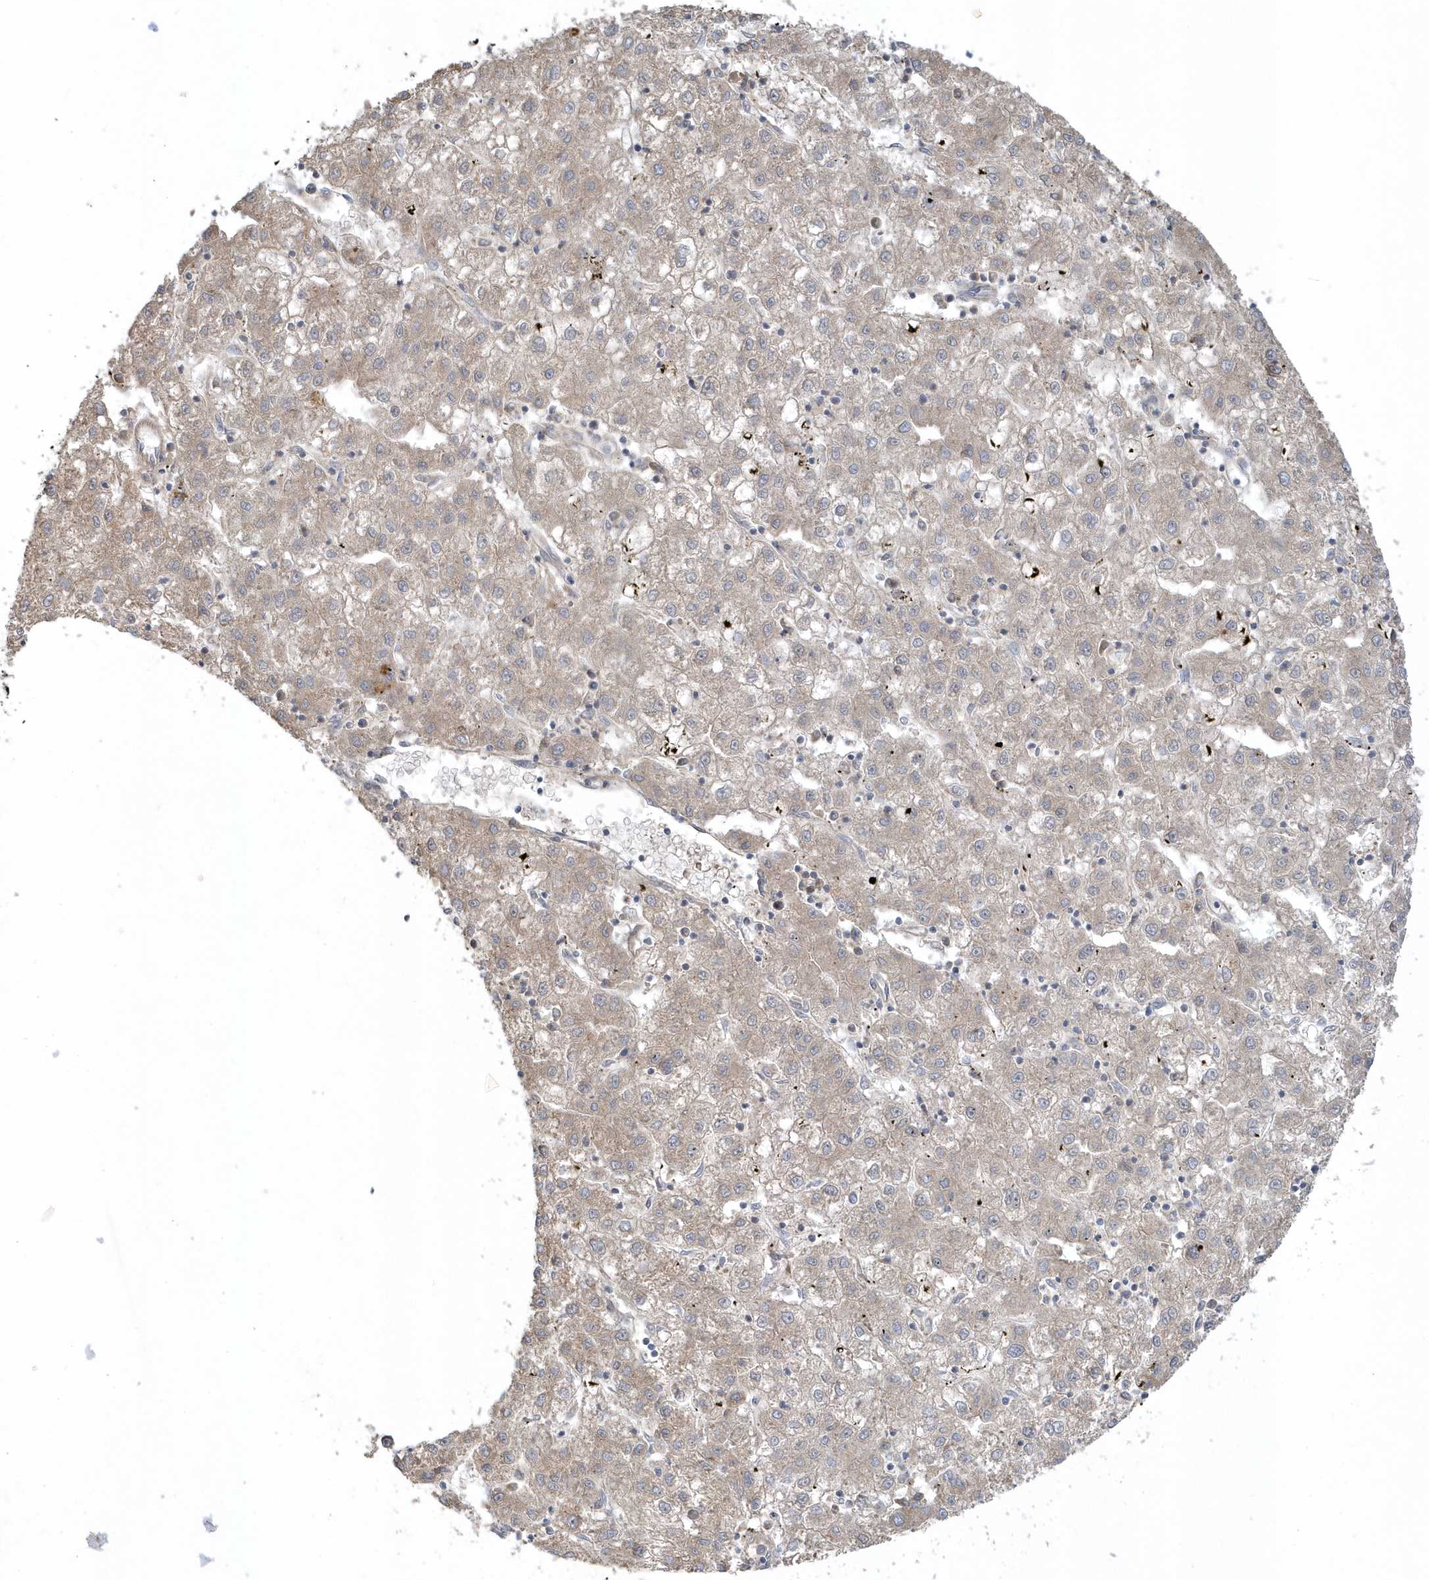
{"staining": {"intensity": "weak", "quantity": "<25%", "location": "cytoplasmic/membranous"}, "tissue": "liver cancer", "cell_type": "Tumor cells", "image_type": "cancer", "snomed": [{"axis": "morphology", "description": "Carcinoma, Hepatocellular, NOS"}, {"axis": "topography", "description": "Liver"}], "caption": "This micrograph is of hepatocellular carcinoma (liver) stained with immunohistochemistry (IHC) to label a protein in brown with the nuclei are counter-stained blue. There is no expression in tumor cells.", "gene": "THG1L", "patient": {"sex": "male", "age": 72}}